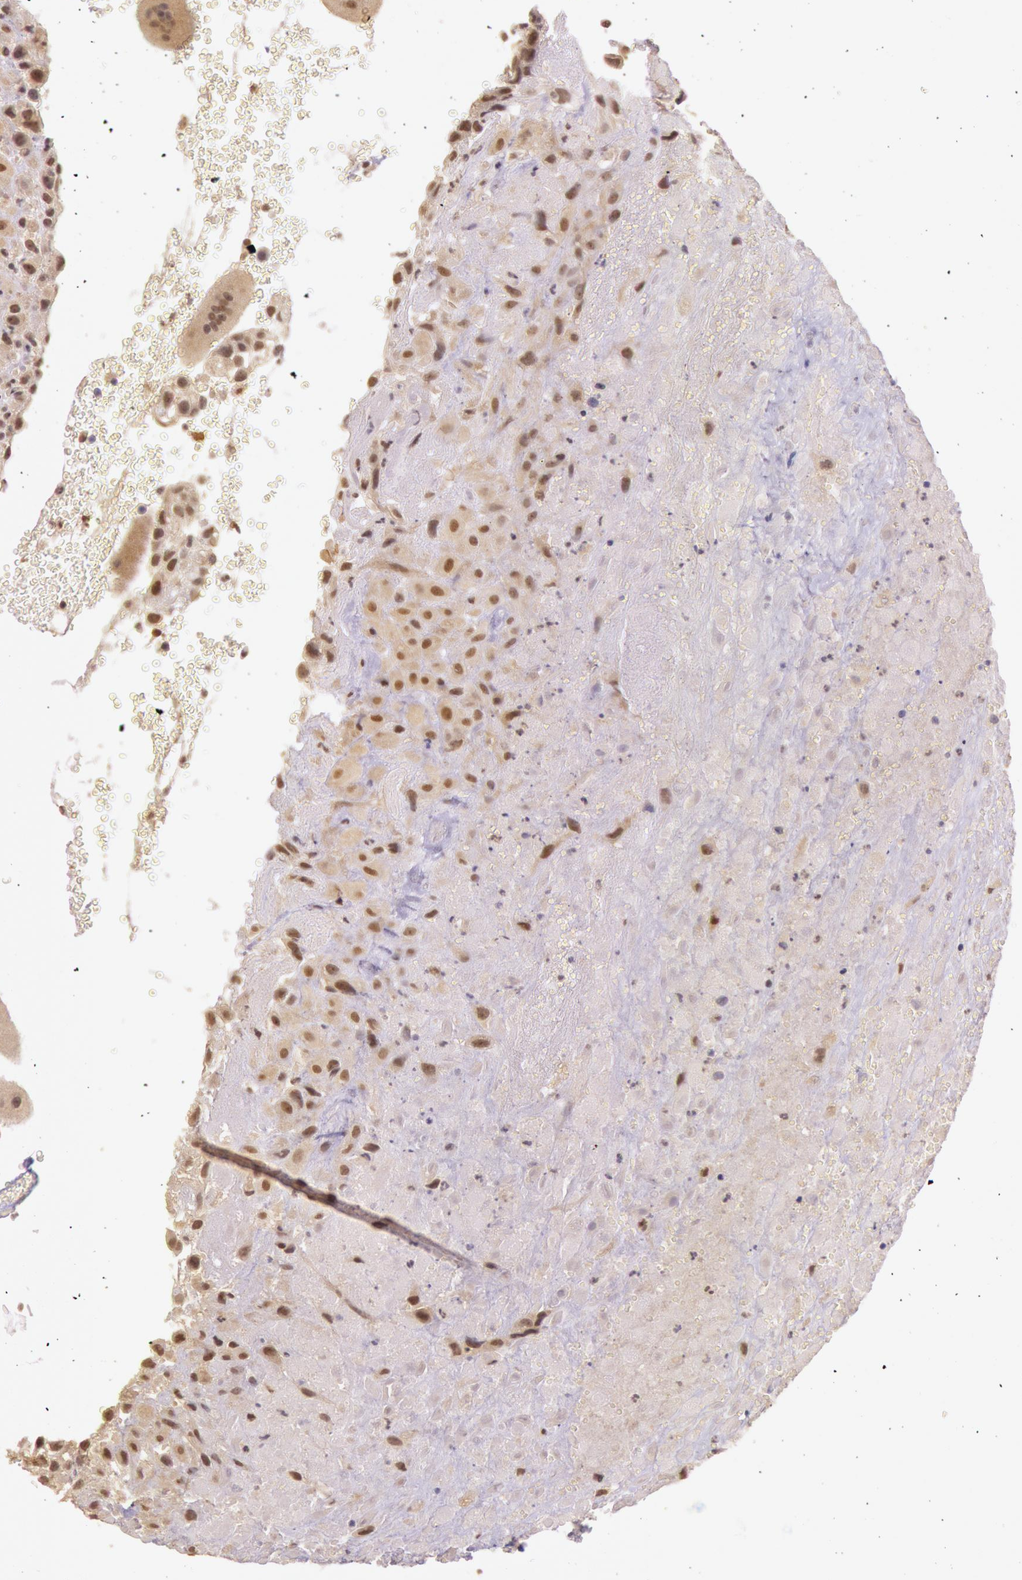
{"staining": {"intensity": "moderate", "quantity": ">75%", "location": "nuclear"}, "tissue": "placenta", "cell_type": "Decidual cells", "image_type": "normal", "snomed": [{"axis": "morphology", "description": "Normal tissue, NOS"}, {"axis": "topography", "description": "Placenta"}], "caption": "This photomicrograph reveals IHC staining of normal human placenta, with medium moderate nuclear staining in approximately >75% of decidual cells.", "gene": "RTL10", "patient": {"sex": "female", "age": 19}}